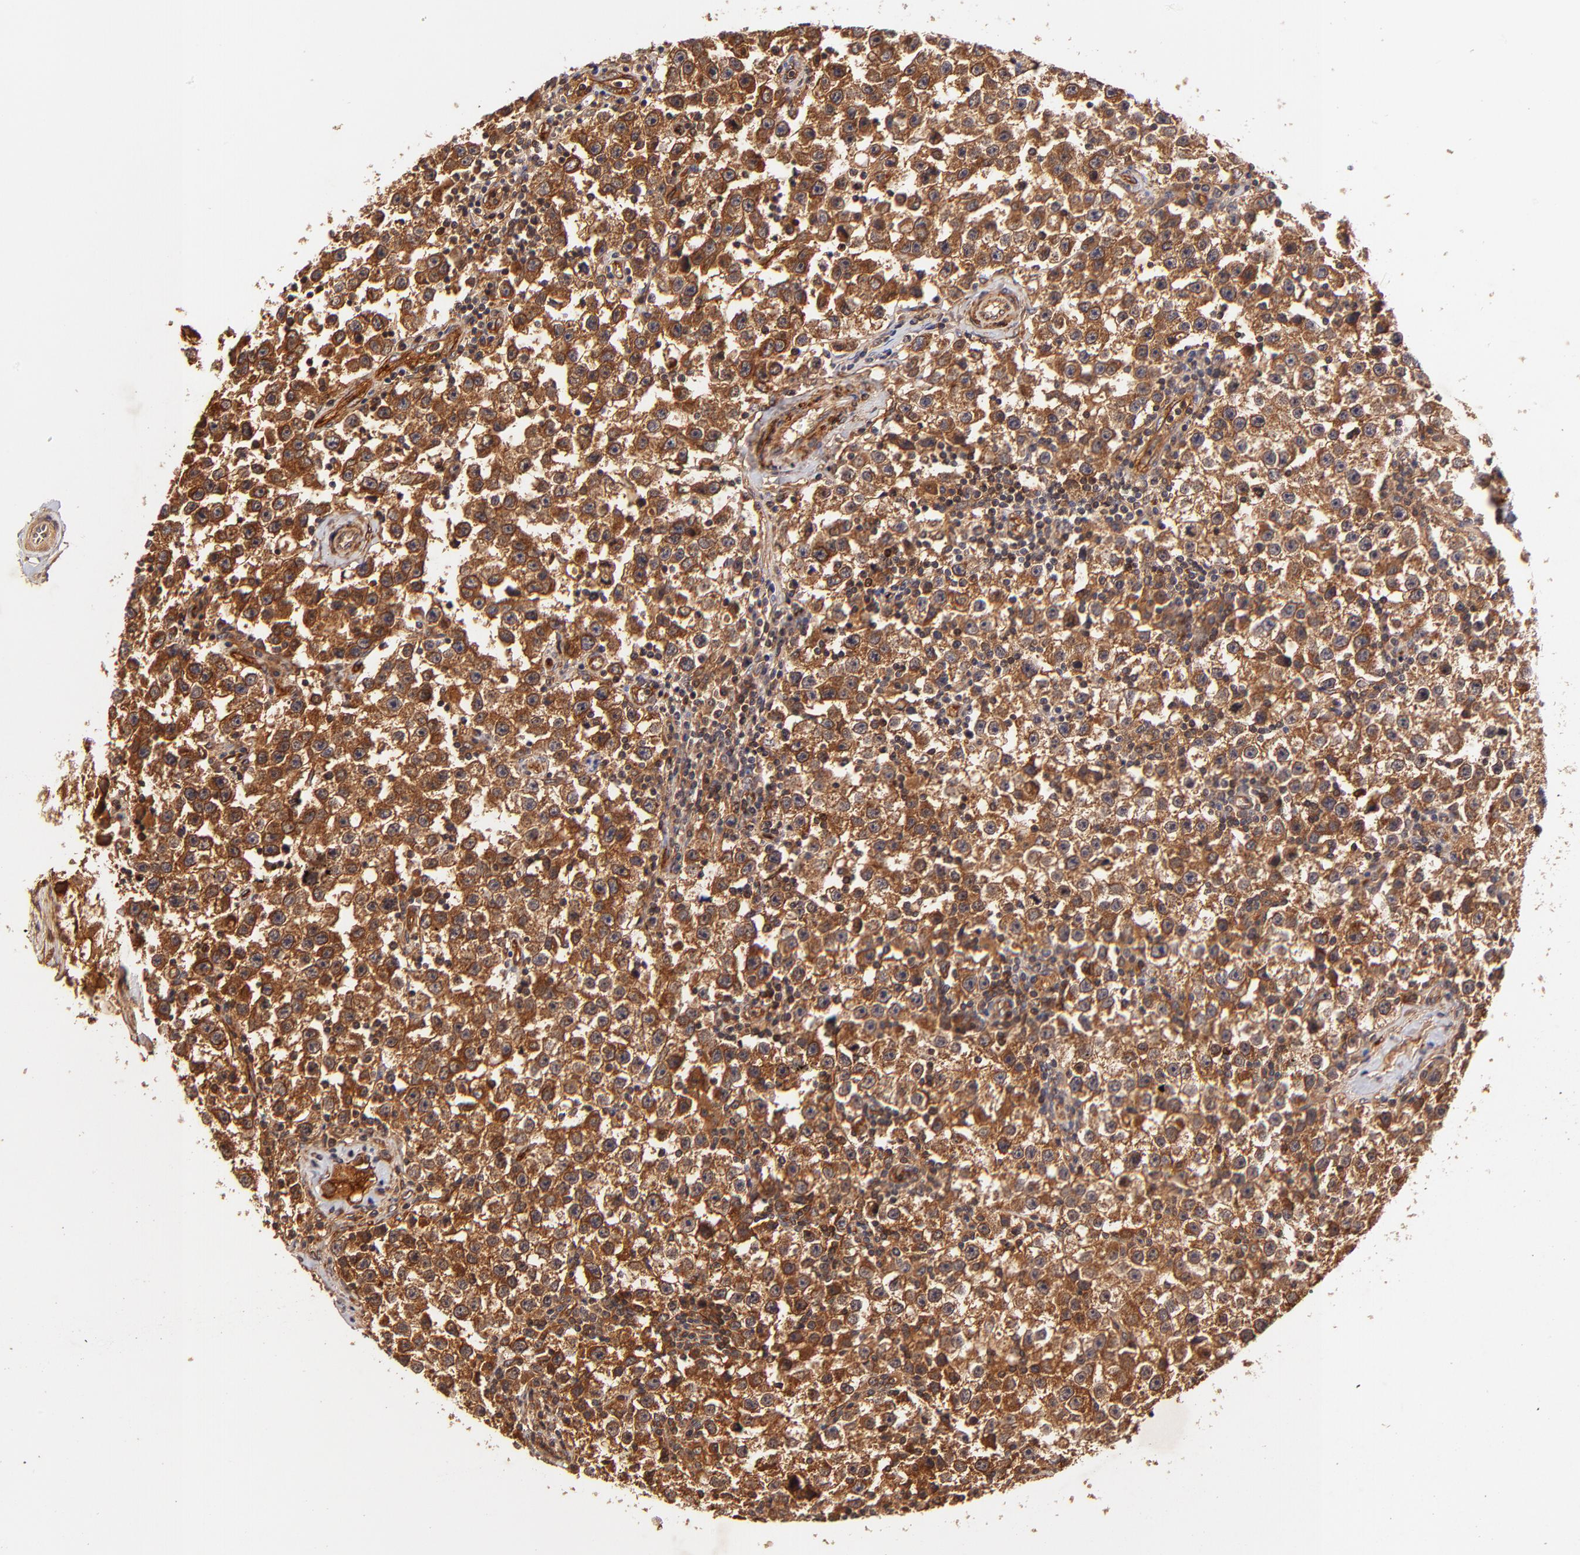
{"staining": {"intensity": "strong", "quantity": ">75%", "location": "cytoplasmic/membranous"}, "tissue": "testis cancer", "cell_type": "Tumor cells", "image_type": "cancer", "snomed": [{"axis": "morphology", "description": "Seminoma, NOS"}, {"axis": "topography", "description": "Testis"}], "caption": "A photomicrograph of human testis seminoma stained for a protein demonstrates strong cytoplasmic/membranous brown staining in tumor cells.", "gene": "ITGB1", "patient": {"sex": "male", "age": 32}}